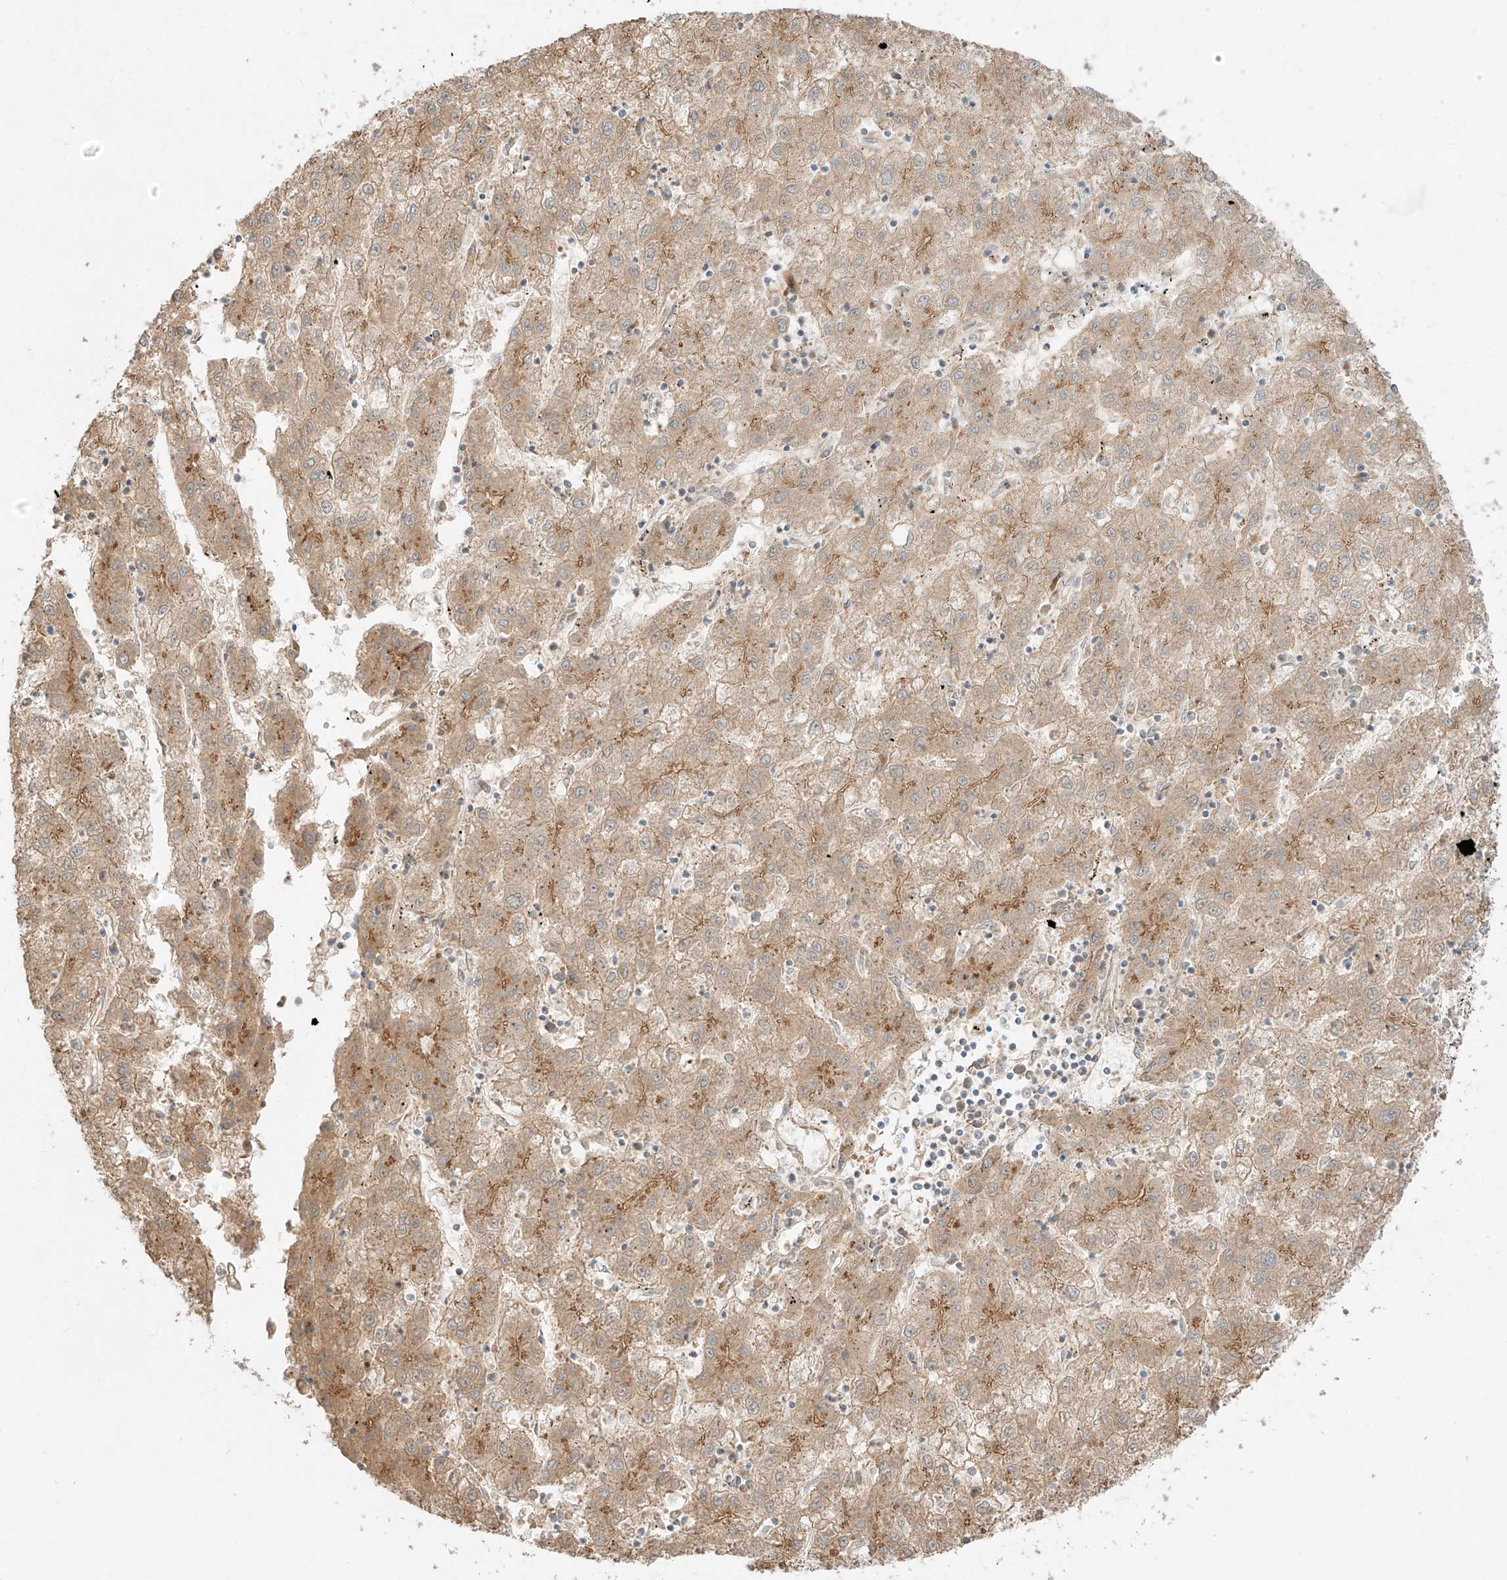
{"staining": {"intensity": "moderate", "quantity": "25%-75%", "location": "cytoplasmic/membranous"}, "tissue": "liver cancer", "cell_type": "Tumor cells", "image_type": "cancer", "snomed": [{"axis": "morphology", "description": "Carcinoma, Hepatocellular, NOS"}, {"axis": "topography", "description": "Liver"}], "caption": "Protein staining of hepatocellular carcinoma (liver) tissue displays moderate cytoplasmic/membranous positivity in about 25%-75% of tumor cells.", "gene": "ZNF287", "patient": {"sex": "male", "age": 72}}